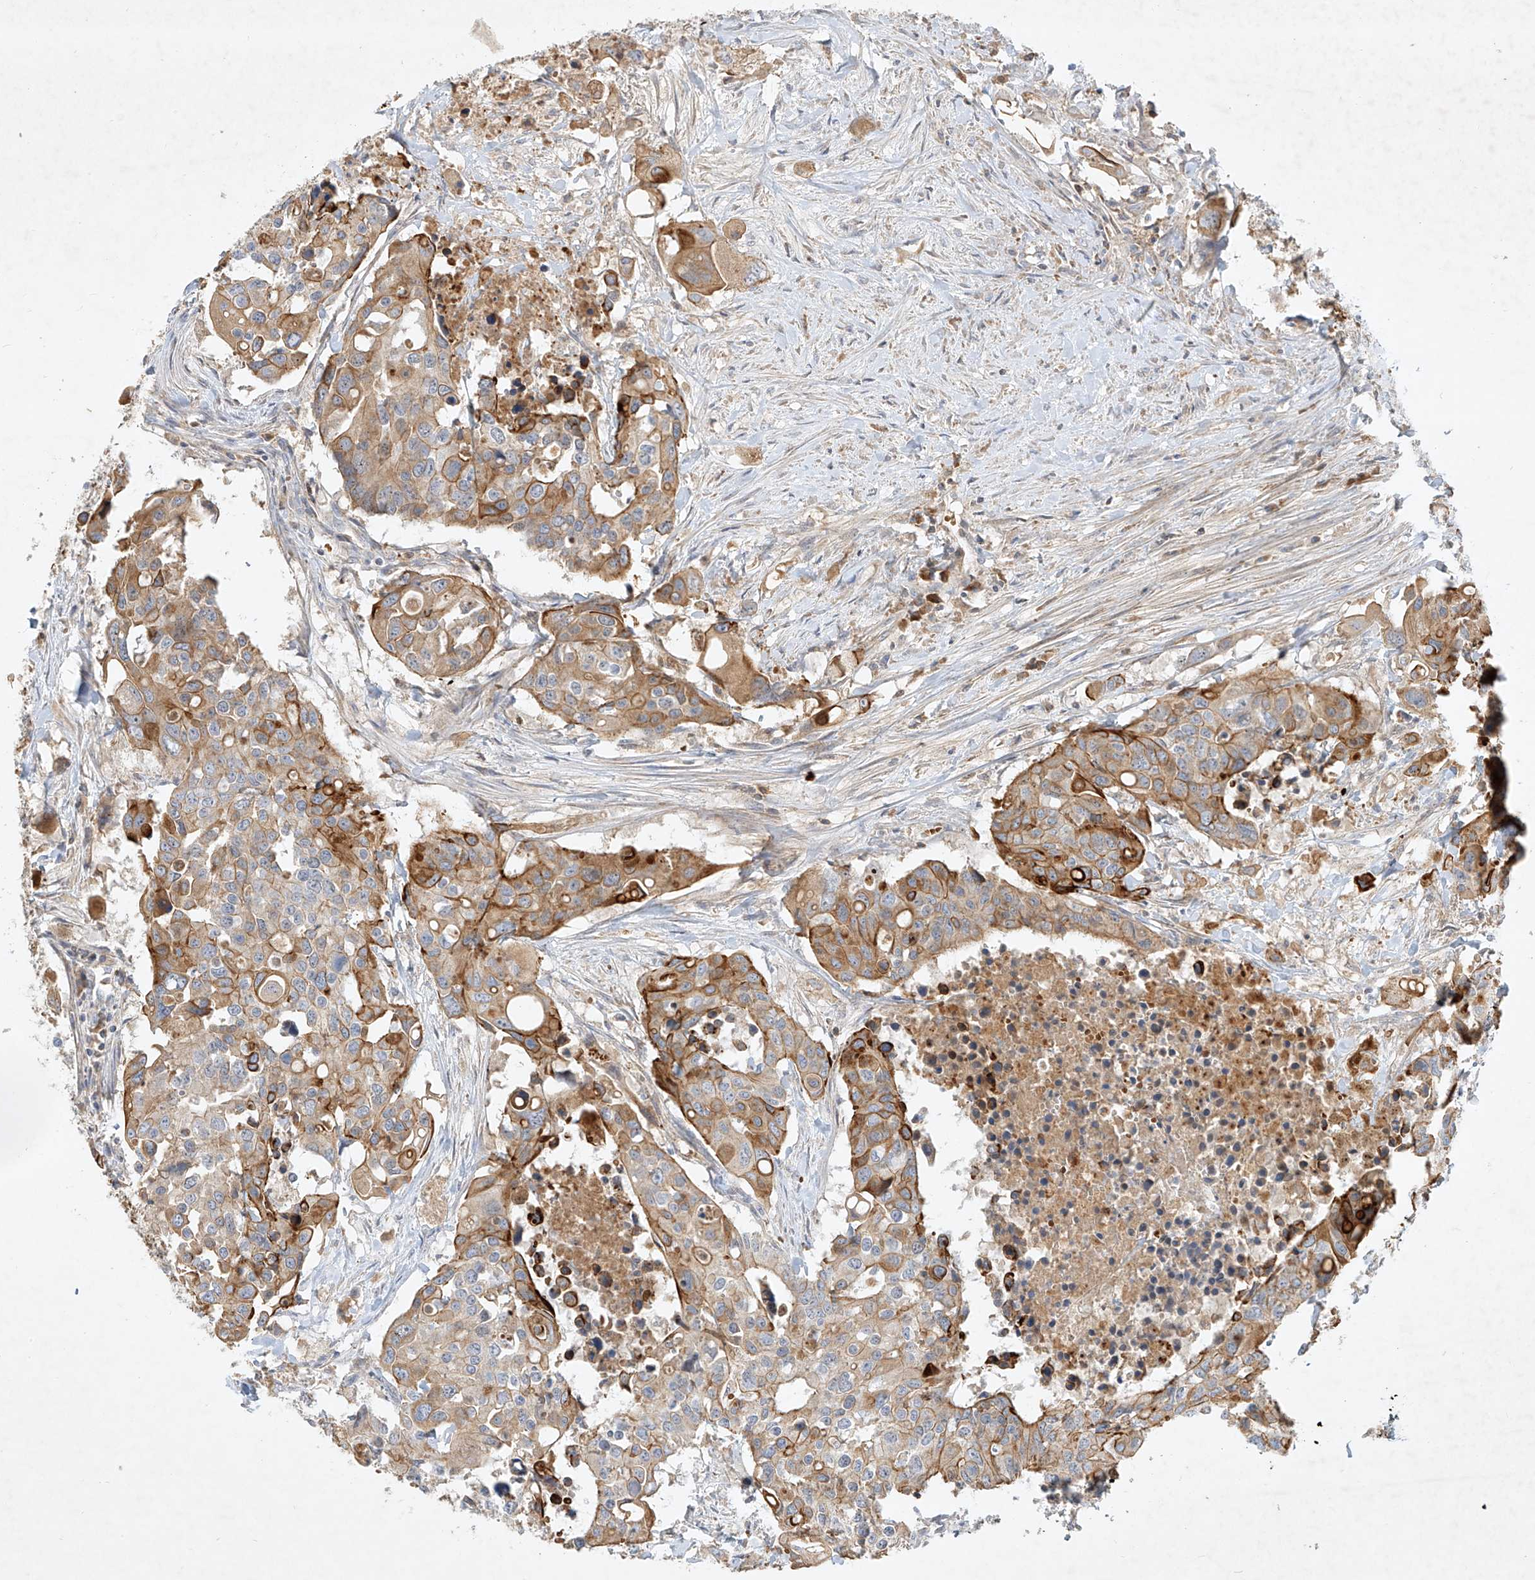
{"staining": {"intensity": "moderate", "quantity": ">75%", "location": "cytoplasmic/membranous"}, "tissue": "colorectal cancer", "cell_type": "Tumor cells", "image_type": "cancer", "snomed": [{"axis": "morphology", "description": "Adenocarcinoma, NOS"}, {"axis": "topography", "description": "Colon"}], "caption": "The micrograph exhibits staining of adenocarcinoma (colorectal), revealing moderate cytoplasmic/membranous protein staining (brown color) within tumor cells.", "gene": "KPNA7", "patient": {"sex": "male", "age": 77}}